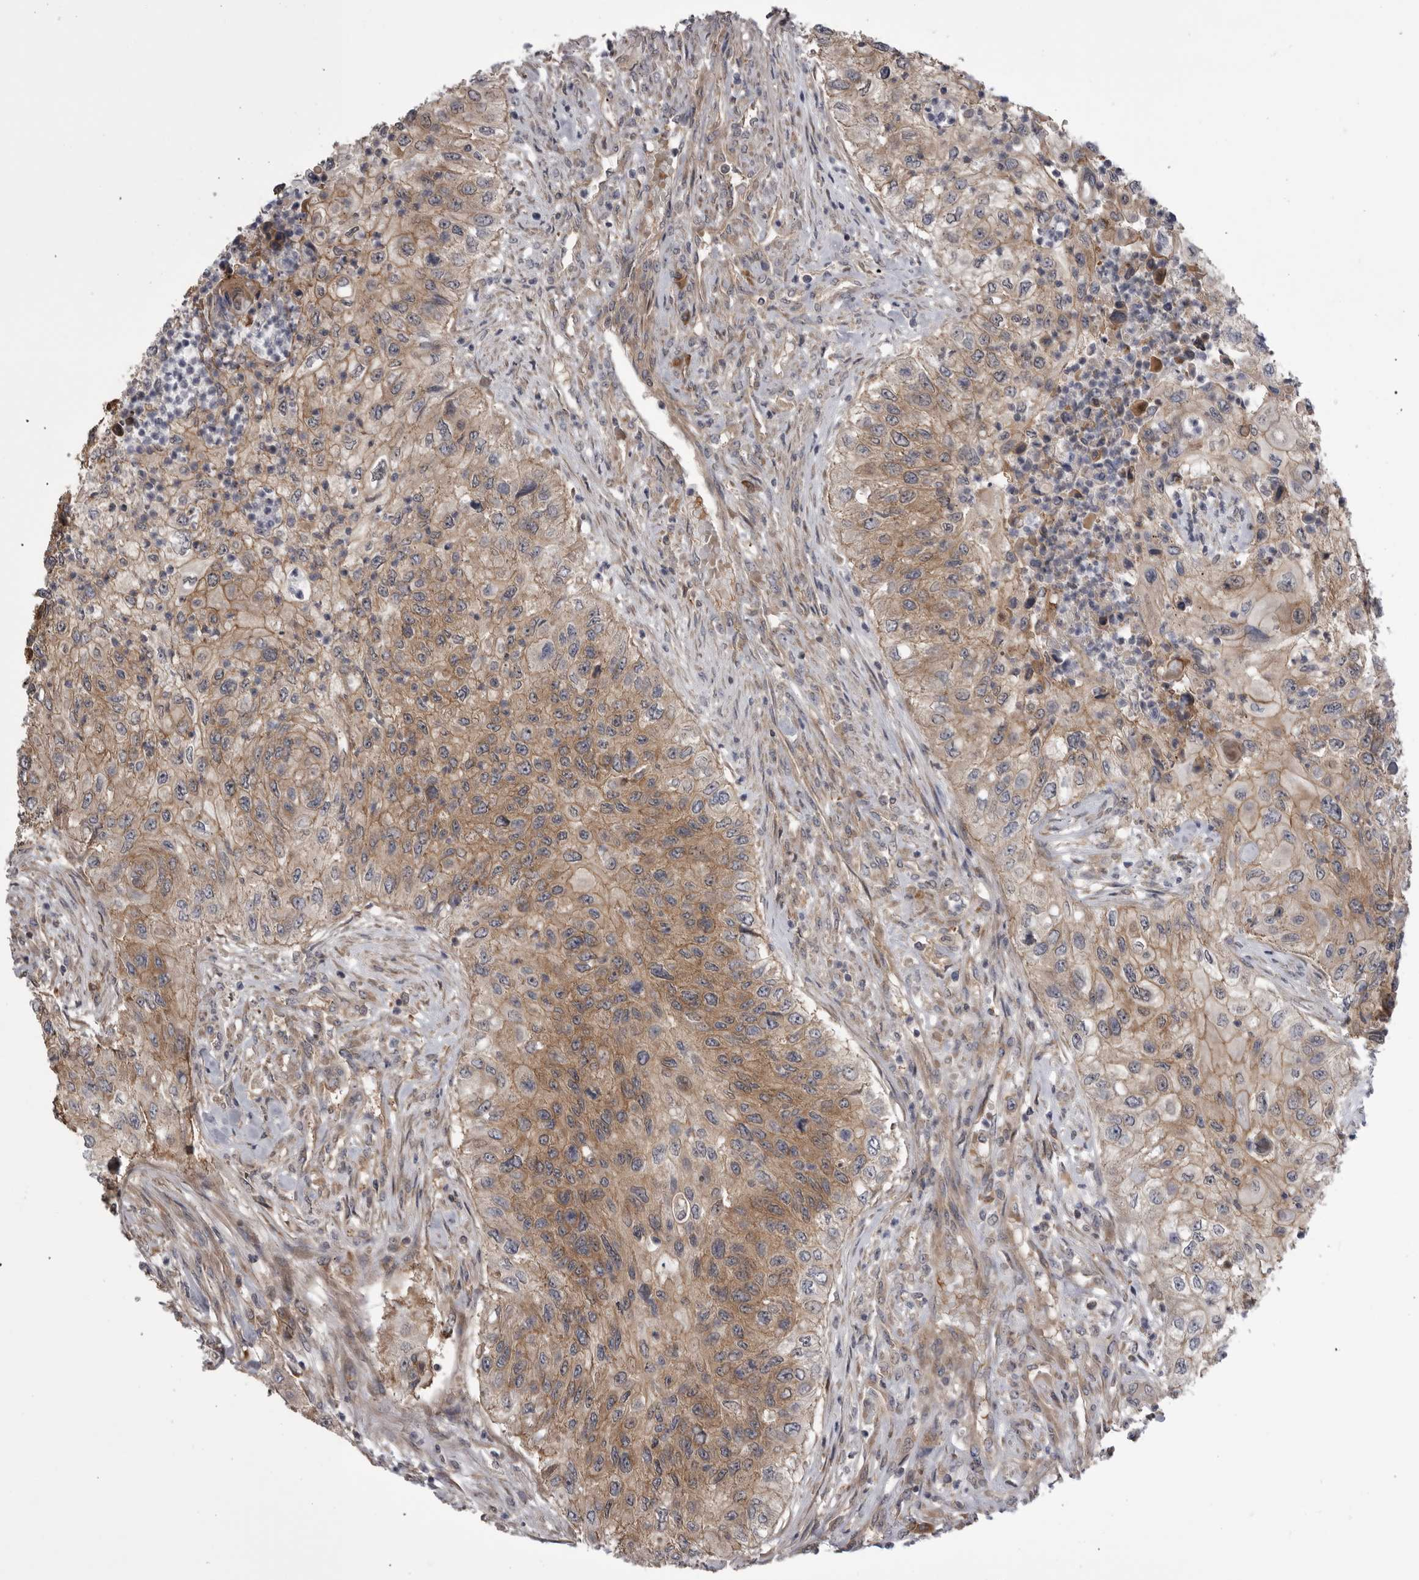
{"staining": {"intensity": "moderate", "quantity": ">75%", "location": "cytoplasmic/membranous"}, "tissue": "urothelial cancer", "cell_type": "Tumor cells", "image_type": "cancer", "snomed": [{"axis": "morphology", "description": "Urothelial carcinoma, High grade"}, {"axis": "topography", "description": "Urinary bladder"}], "caption": "A brown stain labels moderate cytoplasmic/membranous staining of a protein in urothelial carcinoma (high-grade) tumor cells. The protein is stained brown, and the nuclei are stained in blue (DAB IHC with brightfield microscopy, high magnification).", "gene": "RAB3GAP2", "patient": {"sex": "female", "age": 60}}